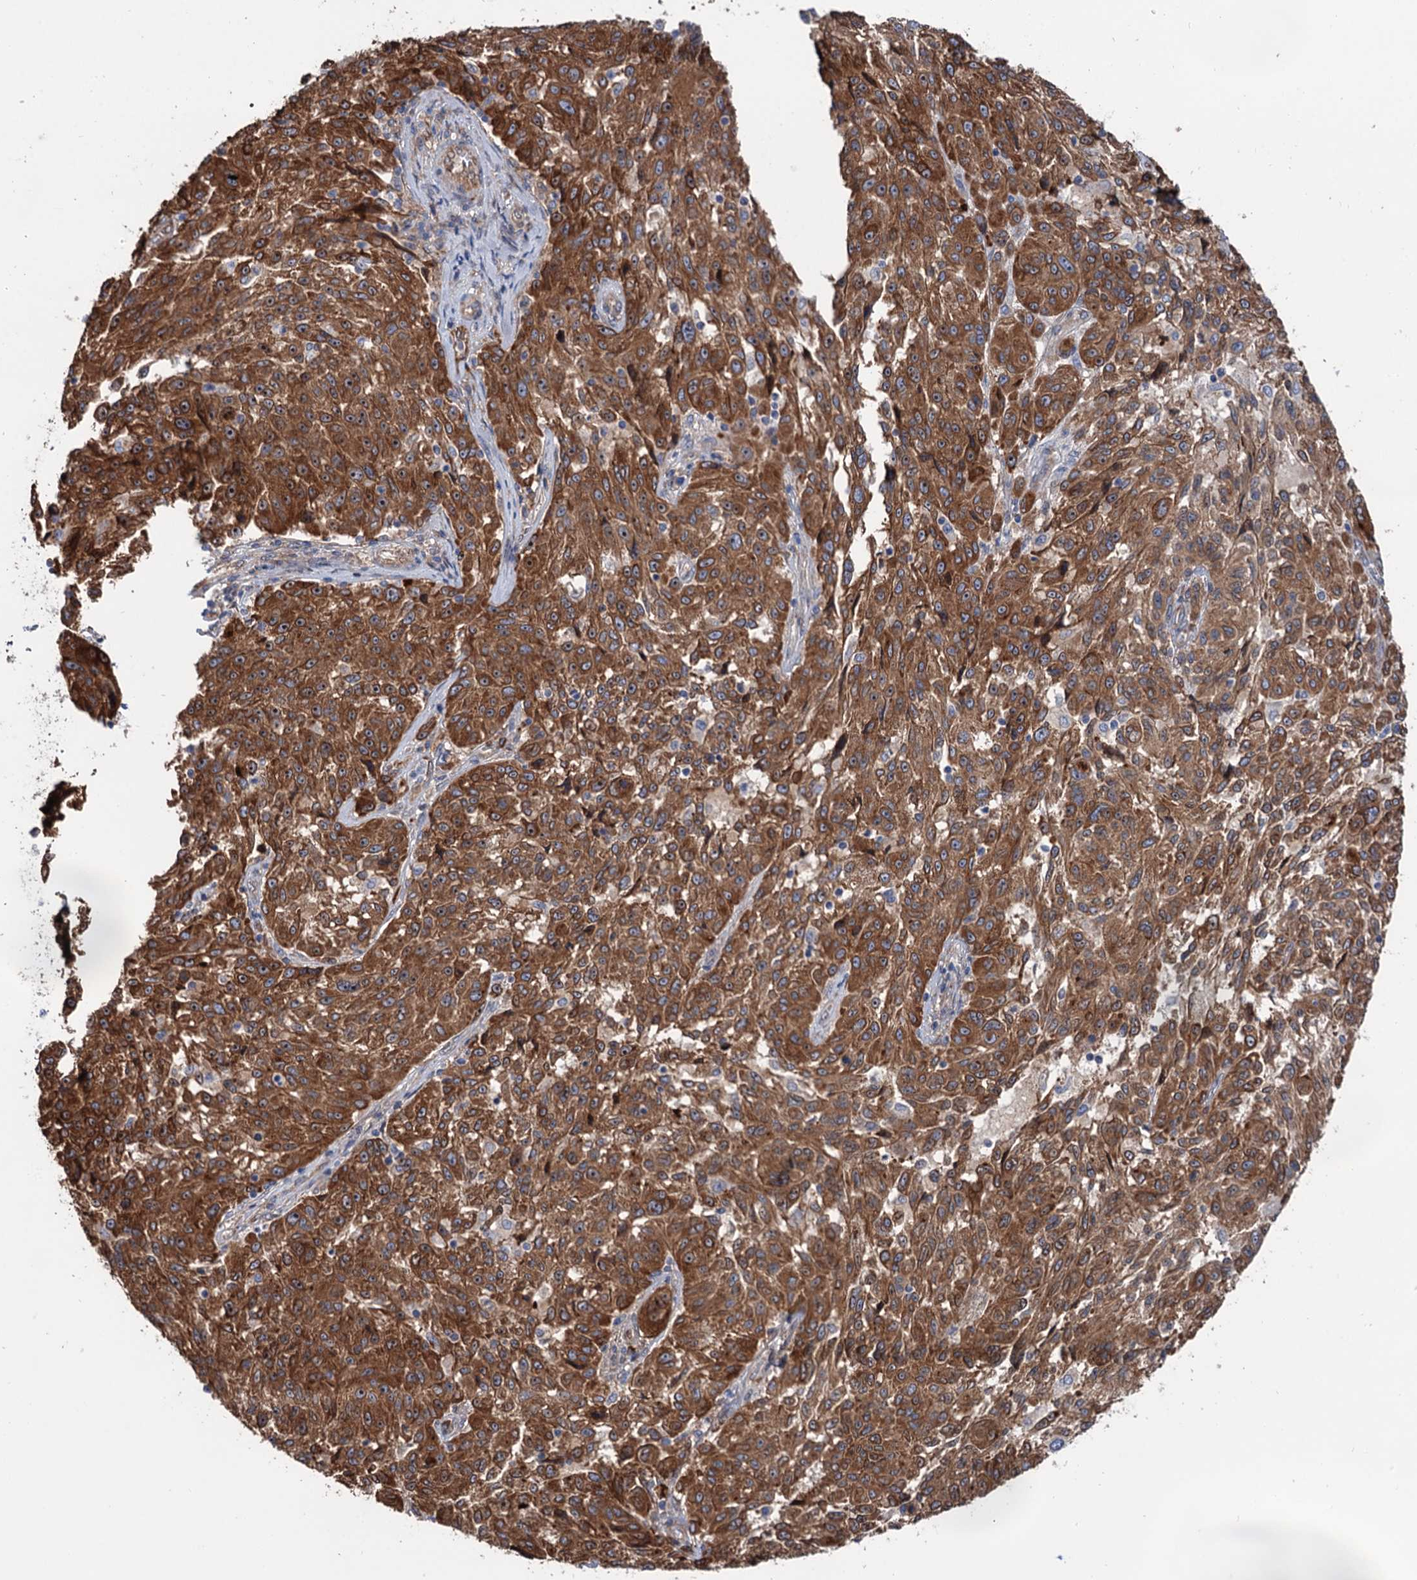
{"staining": {"intensity": "strong", "quantity": ">75%", "location": "cytoplasmic/membranous"}, "tissue": "melanoma", "cell_type": "Tumor cells", "image_type": "cancer", "snomed": [{"axis": "morphology", "description": "Malignant melanoma, NOS"}, {"axis": "topography", "description": "Skin"}], "caption": "Immunohistochemical staining of malignant melanoma reveals high levels of strong cytoplasmic/membranous staining in about >75% of tumor cells.", "gene": "PTDSS2", "patient": {"sex": "male", "age": 53}}